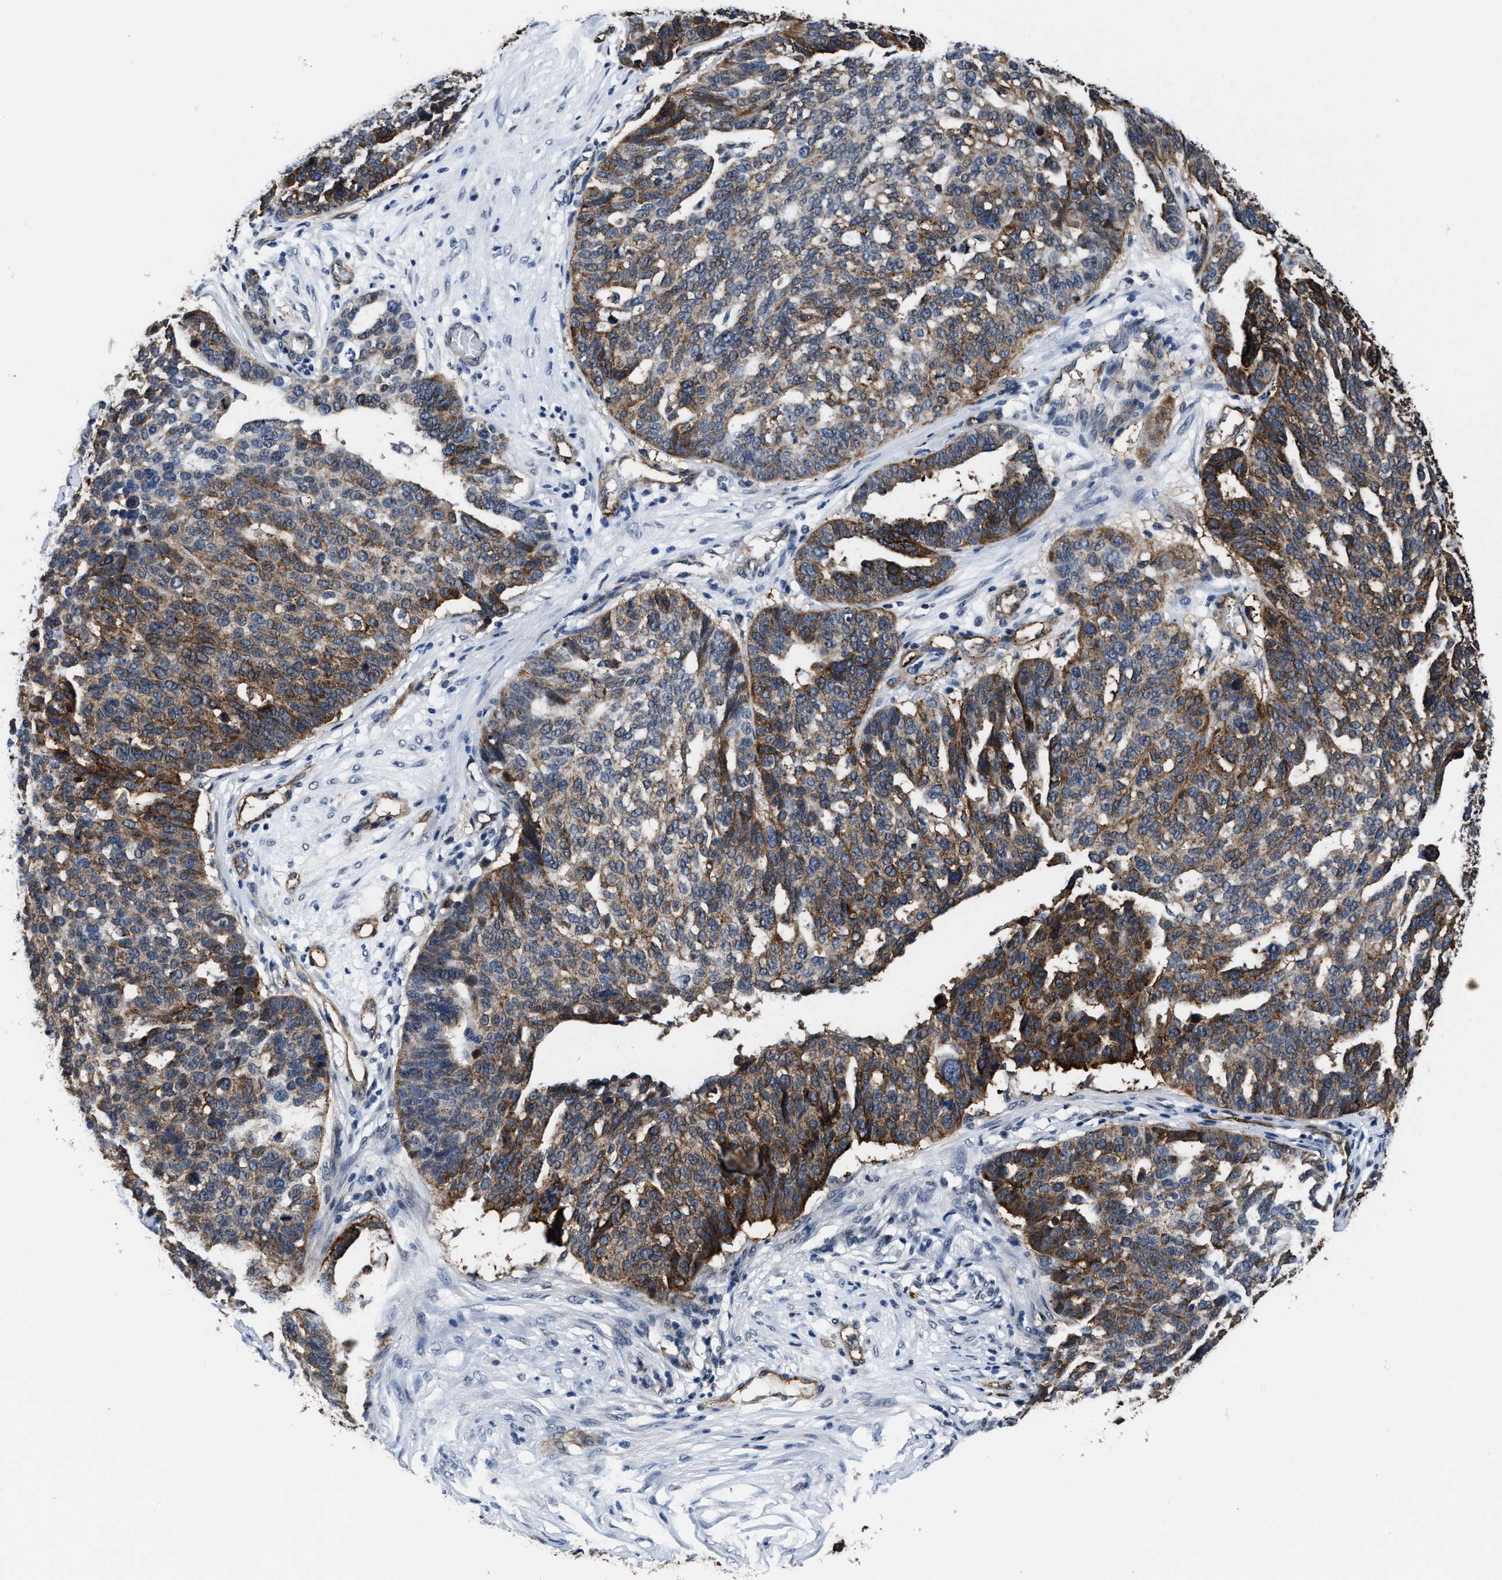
{"staining": {"intensity": "moderate", "quantity": ">75%", "location": "cytoplasmic/membranous"}, "tissue": "ovarian cancer", "cell_type": "Tumor cells", "image_type": "cancer", "snomed": [{"axis": "morphology", "description": "Cystadenocarcinoma, serous, NOS"}, {"axis": "topography", "description": "Ovary"}], "caption": "Immunohistochemical staining of ovarian cancer displays moderate cytoplasmic/membranous protein positivity in about >75% of tumor cells.", "gene": "MARCKSL1", "patient": {"sex": "female", "age": 59}}